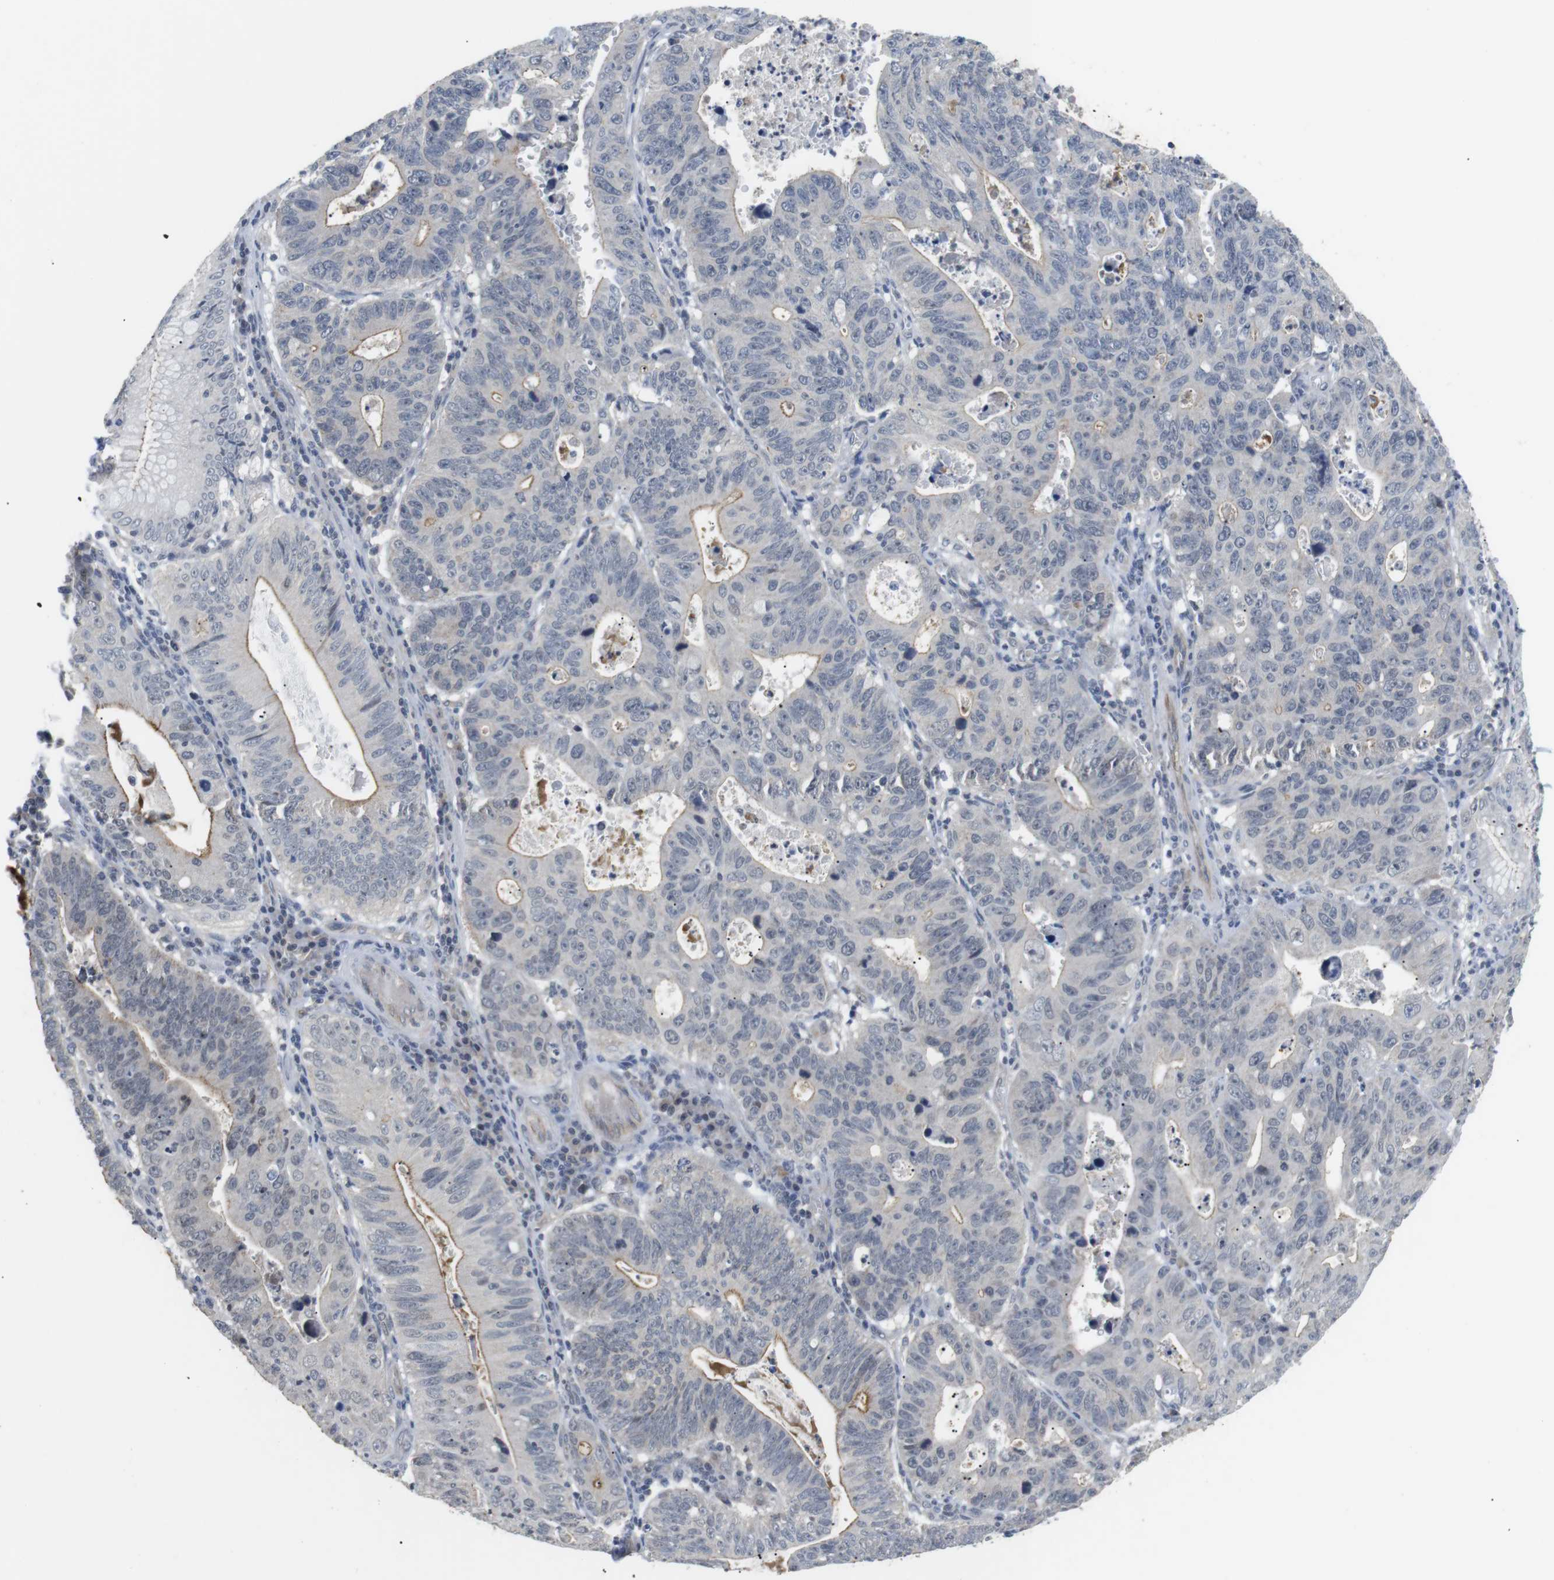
{"staining": {"intensity": "moderate", "quantity": "<25%", "location": "cytoplasmic/membranous"}, "tissue": "stomach cancer", "cell_type": "Tumor cells", "image_type": "cancer", "snomed": [{"axis": "morphology", "description": "Adenocarcinoma, NOS"}, {"axis": "topography", "description": "Stomach"}], "caption": "This is a photomicrograph of IHC staining of stomach cancer, which shows moderate staining in the cytoplasmic/membranous of tumor cells.", "gene": "NECTIN1", "patient": {"sex": "male", "age": 59}}